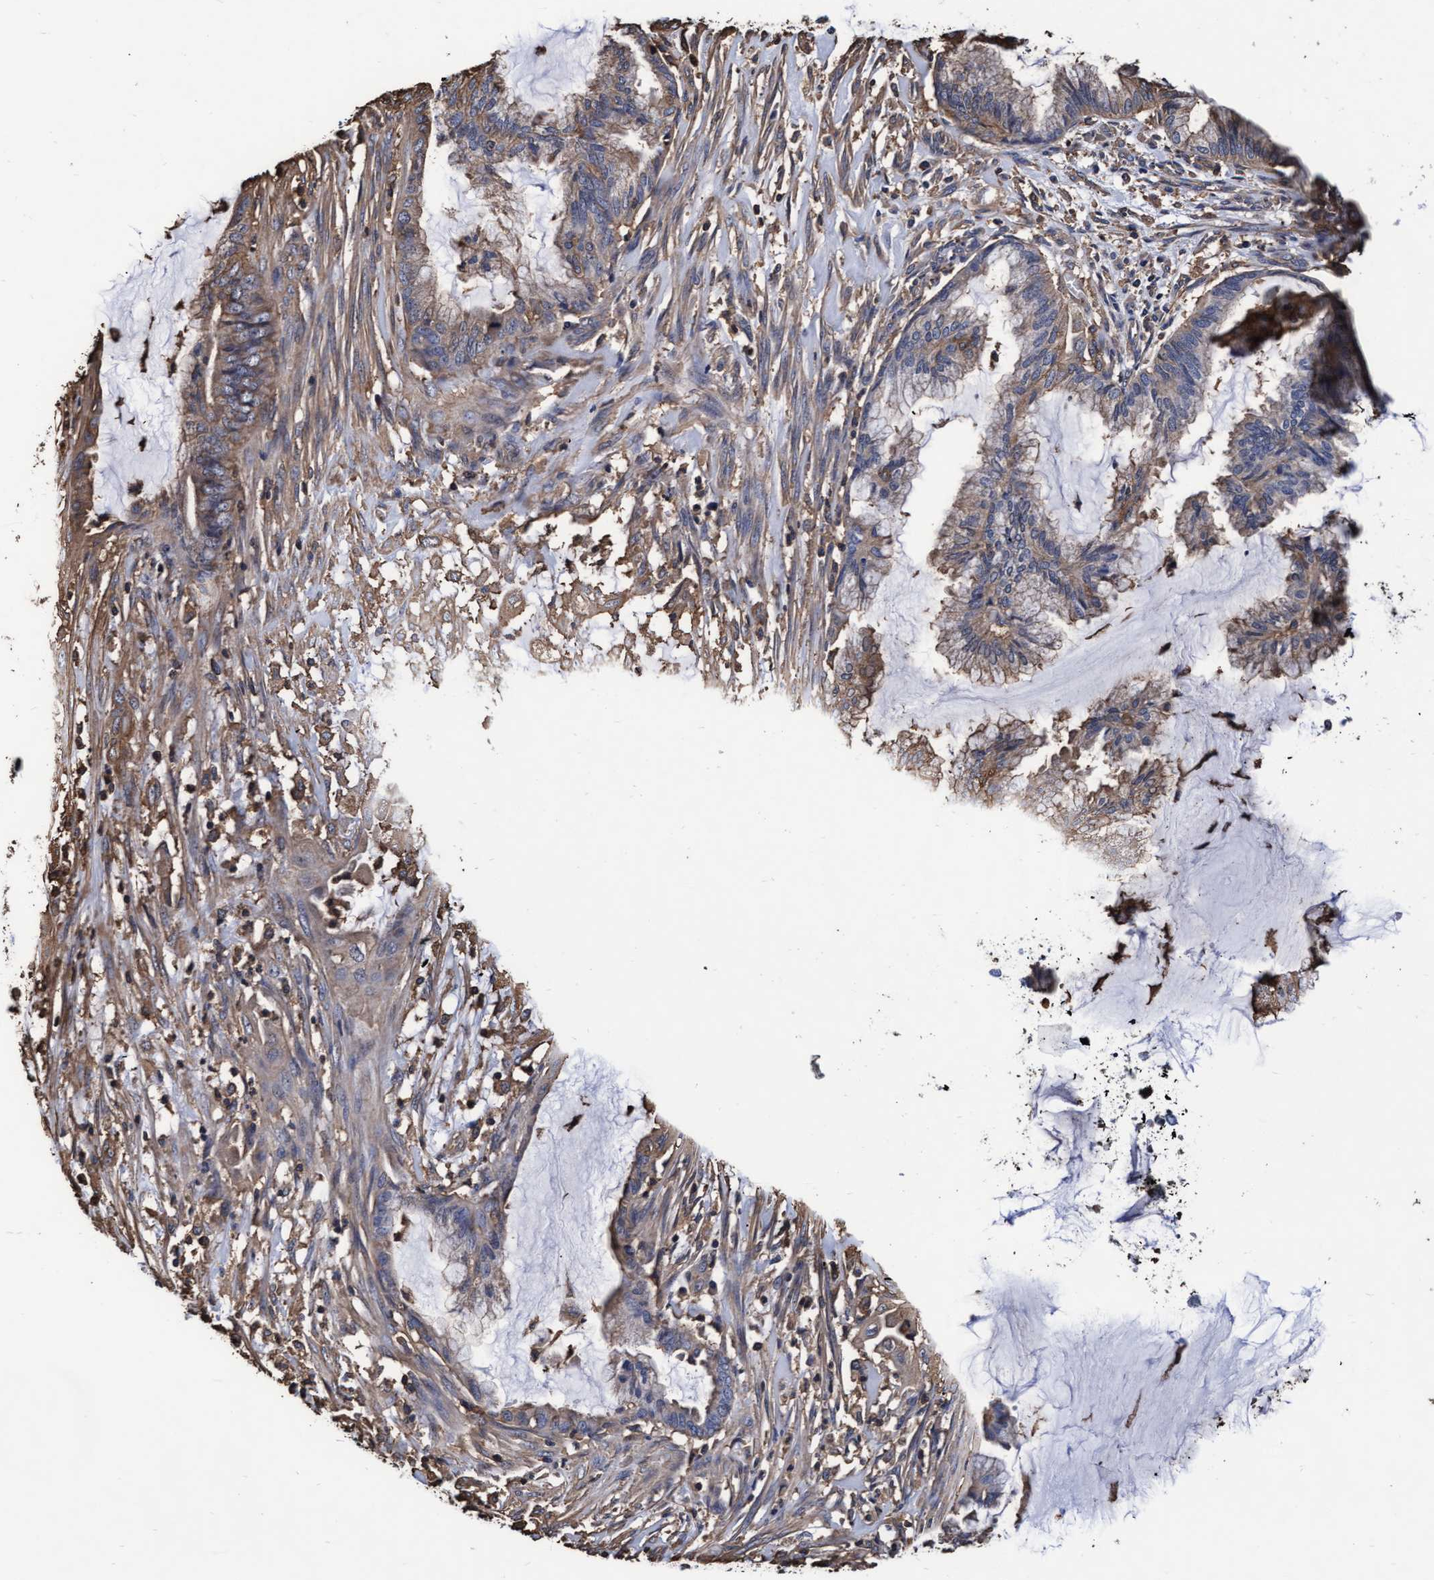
{"staining": {"intensity": "weak", "quantity": "25%-75%", "location": "cytoplasmic/membranous"}, "tissue": "endometrial cancer", "cell_type": "Tumor cells", "image_type": "cancer", "snomed": [{"axis": "morphology", "description": "Adenocarcinoma, NOS"}, {"axis": "topography", "description": "Endometrium"}], "caption": "Protein staining of adenocarcinoma (endometrial) tissue shows weak cytoplasmic/membranous expression in approximately 25%-75% of tumor cells.", "gene": "GRHPR", "patient": {"sex": "female", "age": 86}}